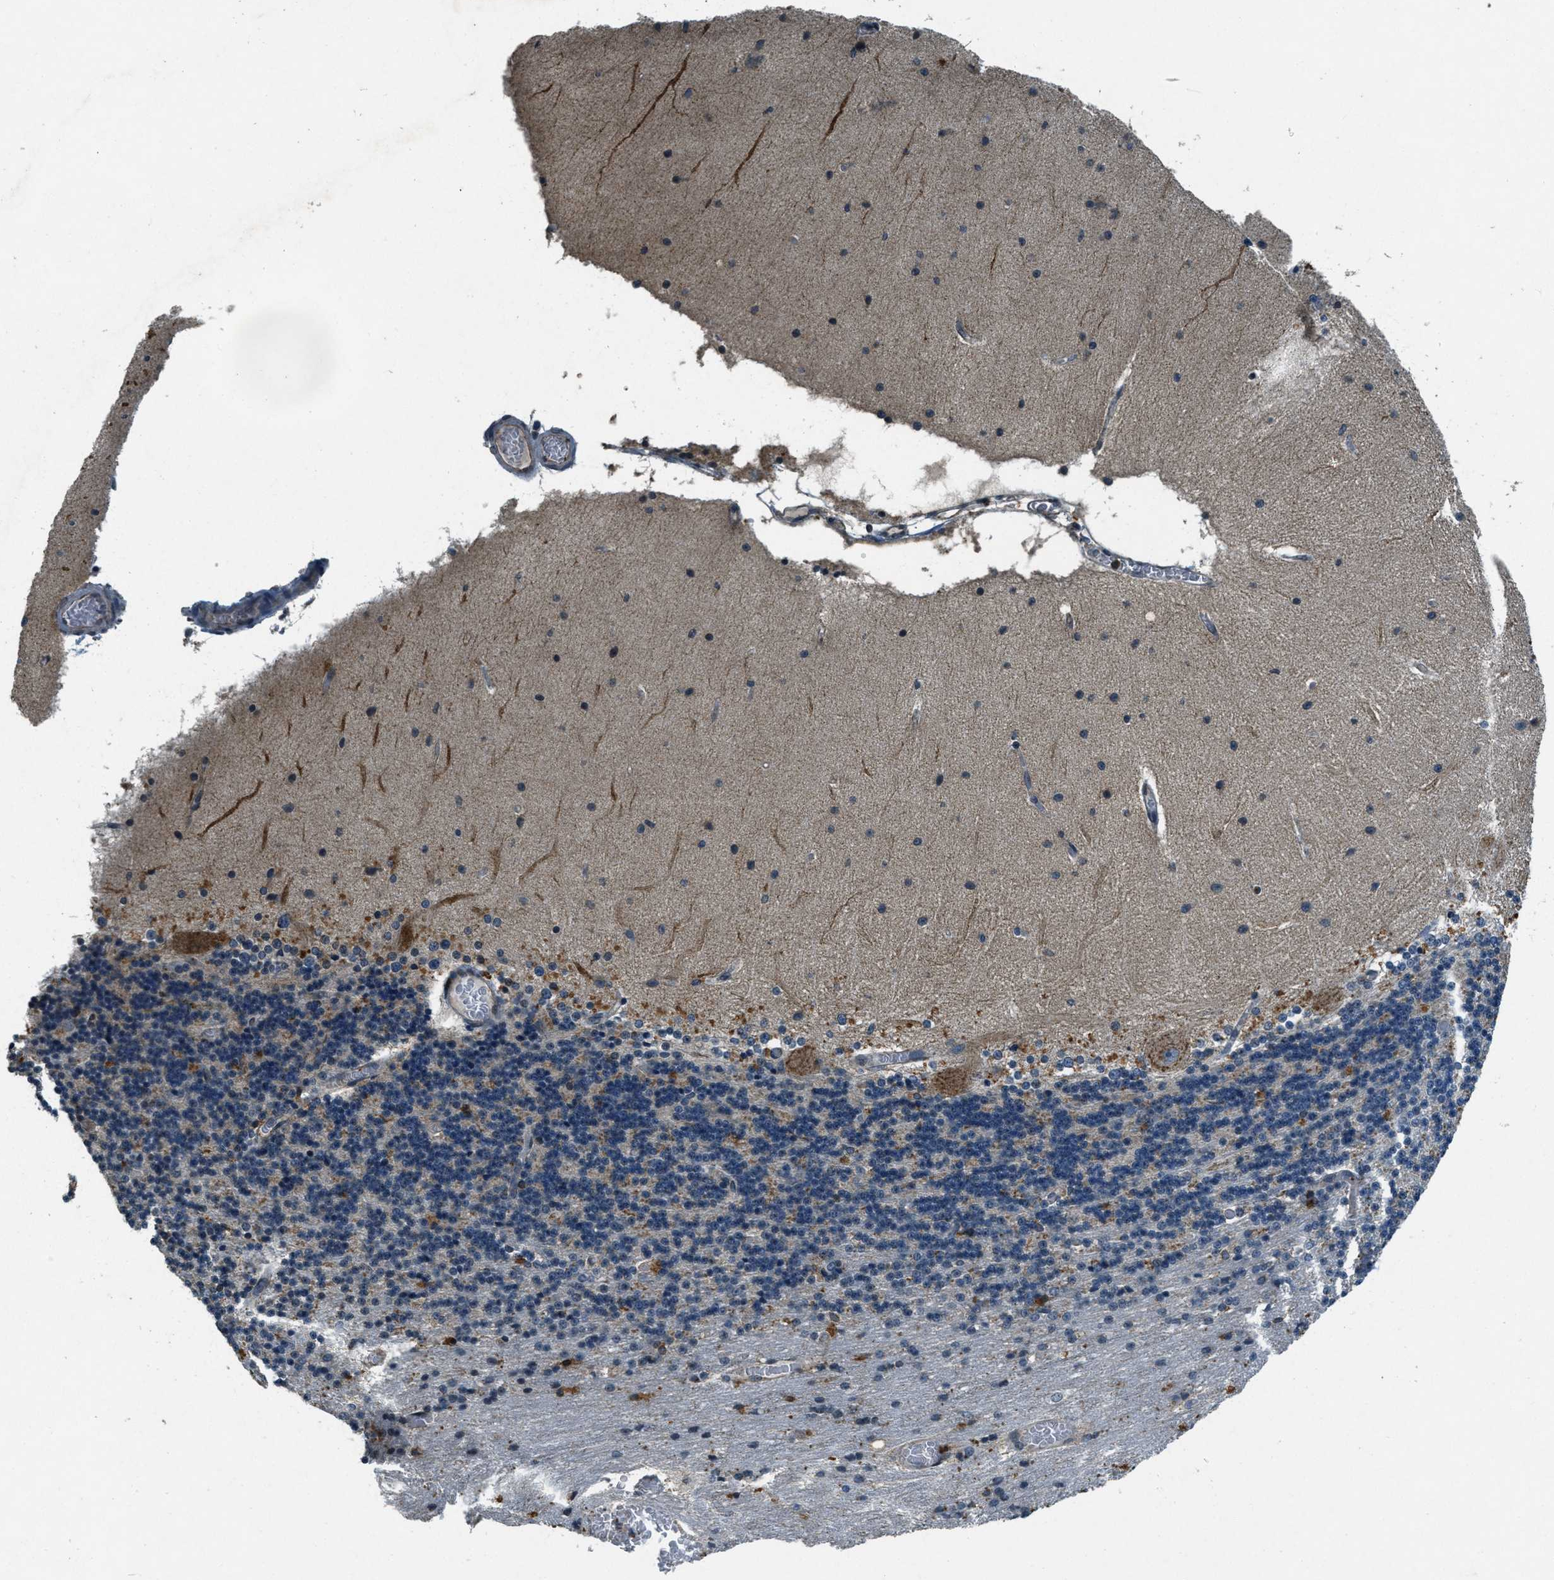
{"staining": {"intensity": "weak", "quantity": "<25%", "location": "cytoplasmic/membranous"}, "tissue": "cerebellum", "cell_type": "Cells in granular layer", "image_type": "normal", "snomed": [{"axis": "morphology", "description": "Normal tissue, NOS"}, {"axis": "topography", "description": "Cerebellum"}], "caption": "DAB immunohistochemical staining of unremarkable cerebellum displays no significant expression in cells in granular layer. (DAB IHC, high magnification).", "gene": "RAB3D", "patient": {"sex": "female", "age": 54}}